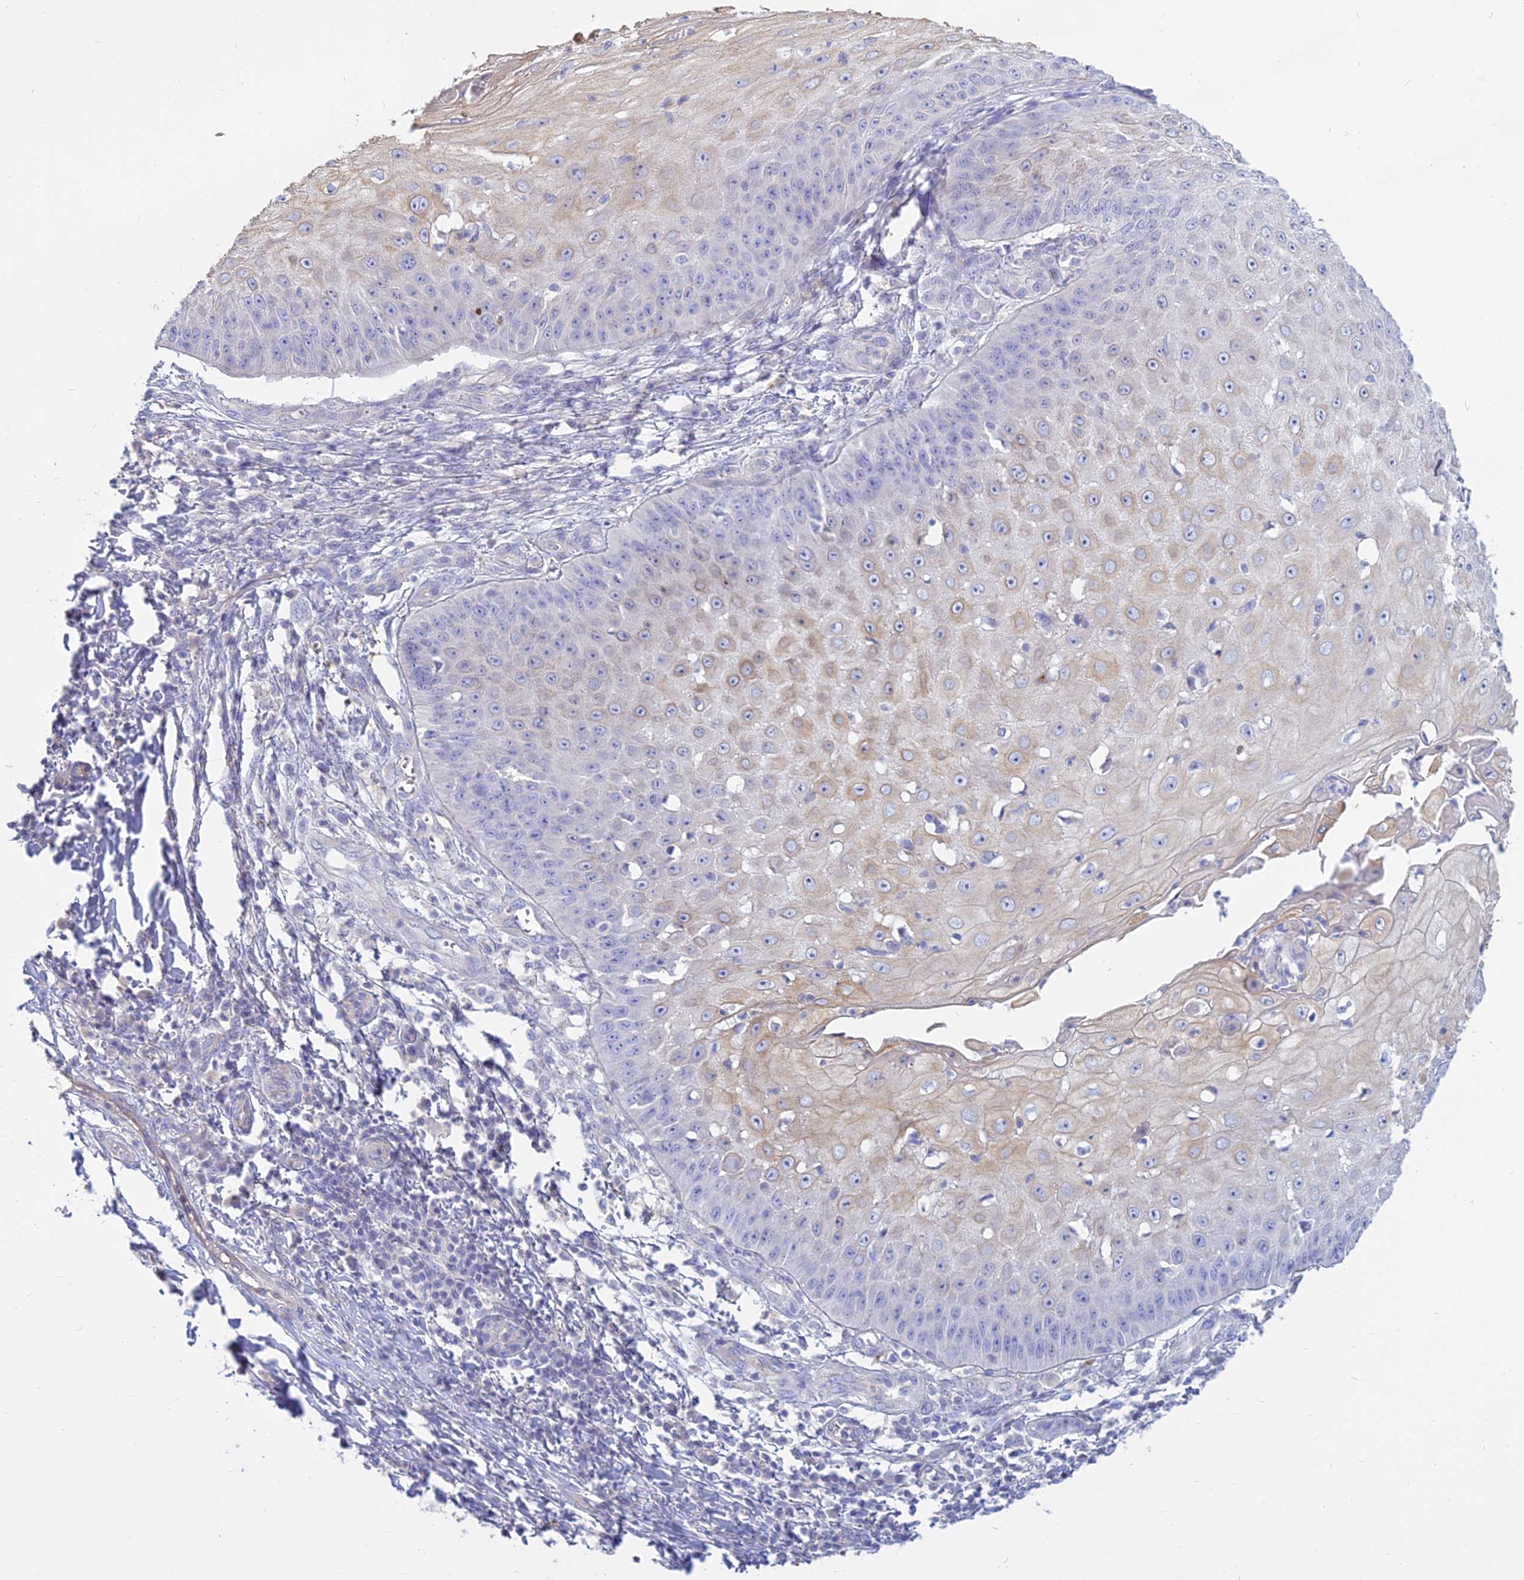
{"staining": {"intensity": "weak", "quantity": "<25%", "location": "cytoplasmic/membranous"}, "tissue": "skin cancer", "cell_type": "Tumor cells", "image_type": "cancer", "snomed": [{"axis": "morphology", "description": "Squamous cell carcinoma, NOS"}, {"axis": "topography", "description": "Skin"}], "caption": "An immunohistochemistry histopathology image of skin cancer (squamous cell carcinoma) is shown. There is no staining in tumor cells of skin cancer (squamous cell carcinoma). (Brightfield microscopy of DAB (3,3'-diaminobenzidine) immunohistochemistry at high magnification).", "gene": "SMIM24", "patient": {"sex": "male", "age": 70}}